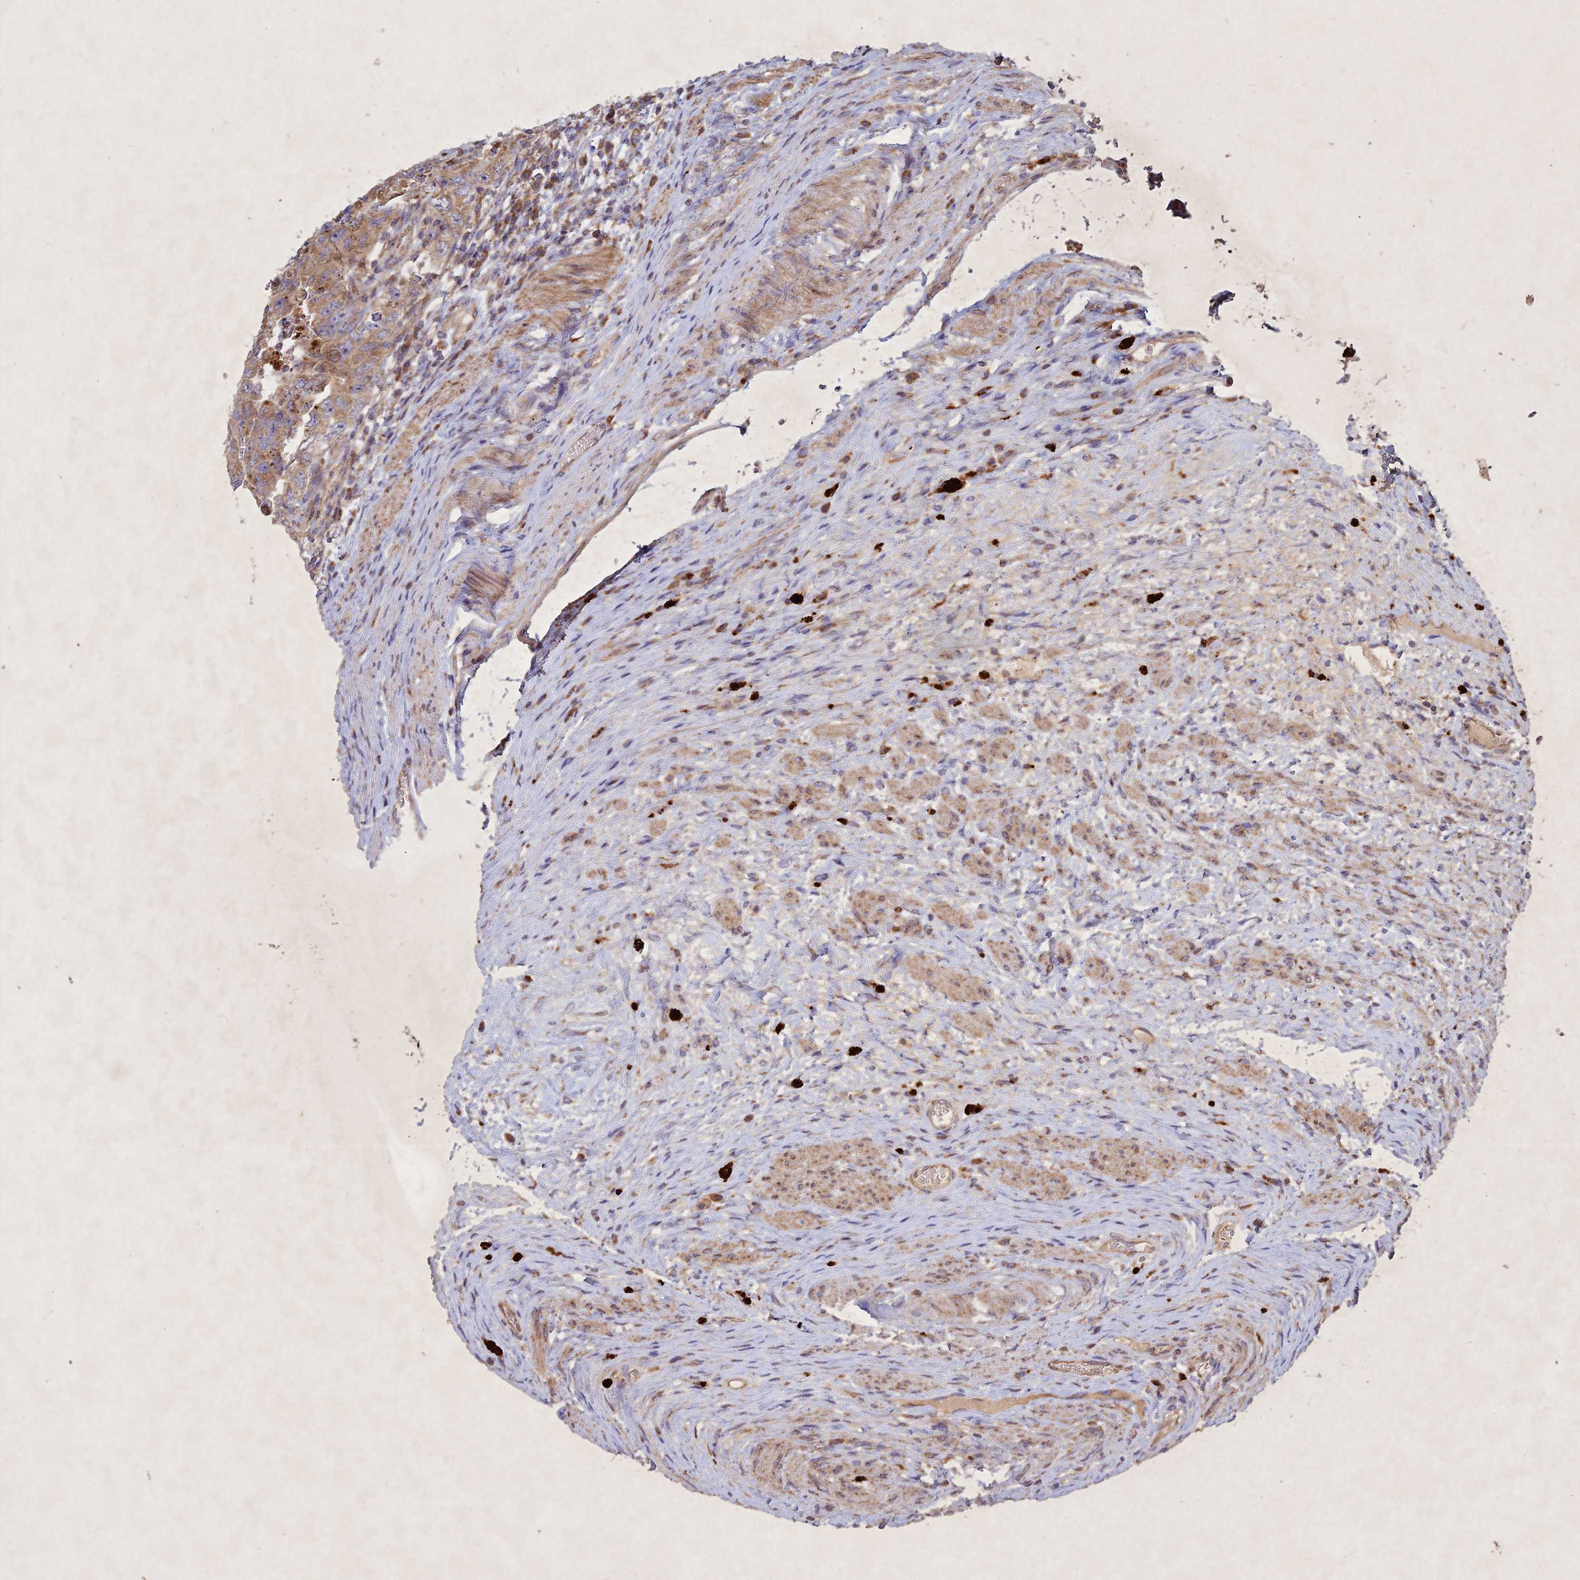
{"staining": {"intensity": "moderate", "quantity": ">75%", "location": "cytoplasmic/membranous"}, "tissue": "testis cancer", "cell_type": "Tumor cells", "image_type": "cancer", "snomed": [{"axis": "morphology", "description": "Carcinoma, Embryonal, NOS"}, {"axis": "topography", "description": "Testis"}], "caption": "Tumor cells show medium levels of moderate cytoplasmic/membranous expression in approximately >75% of cells in testis embryonal carcinoma.", "gene": "CIAO2B", "patient": {"sex": "male", "age": 26}}